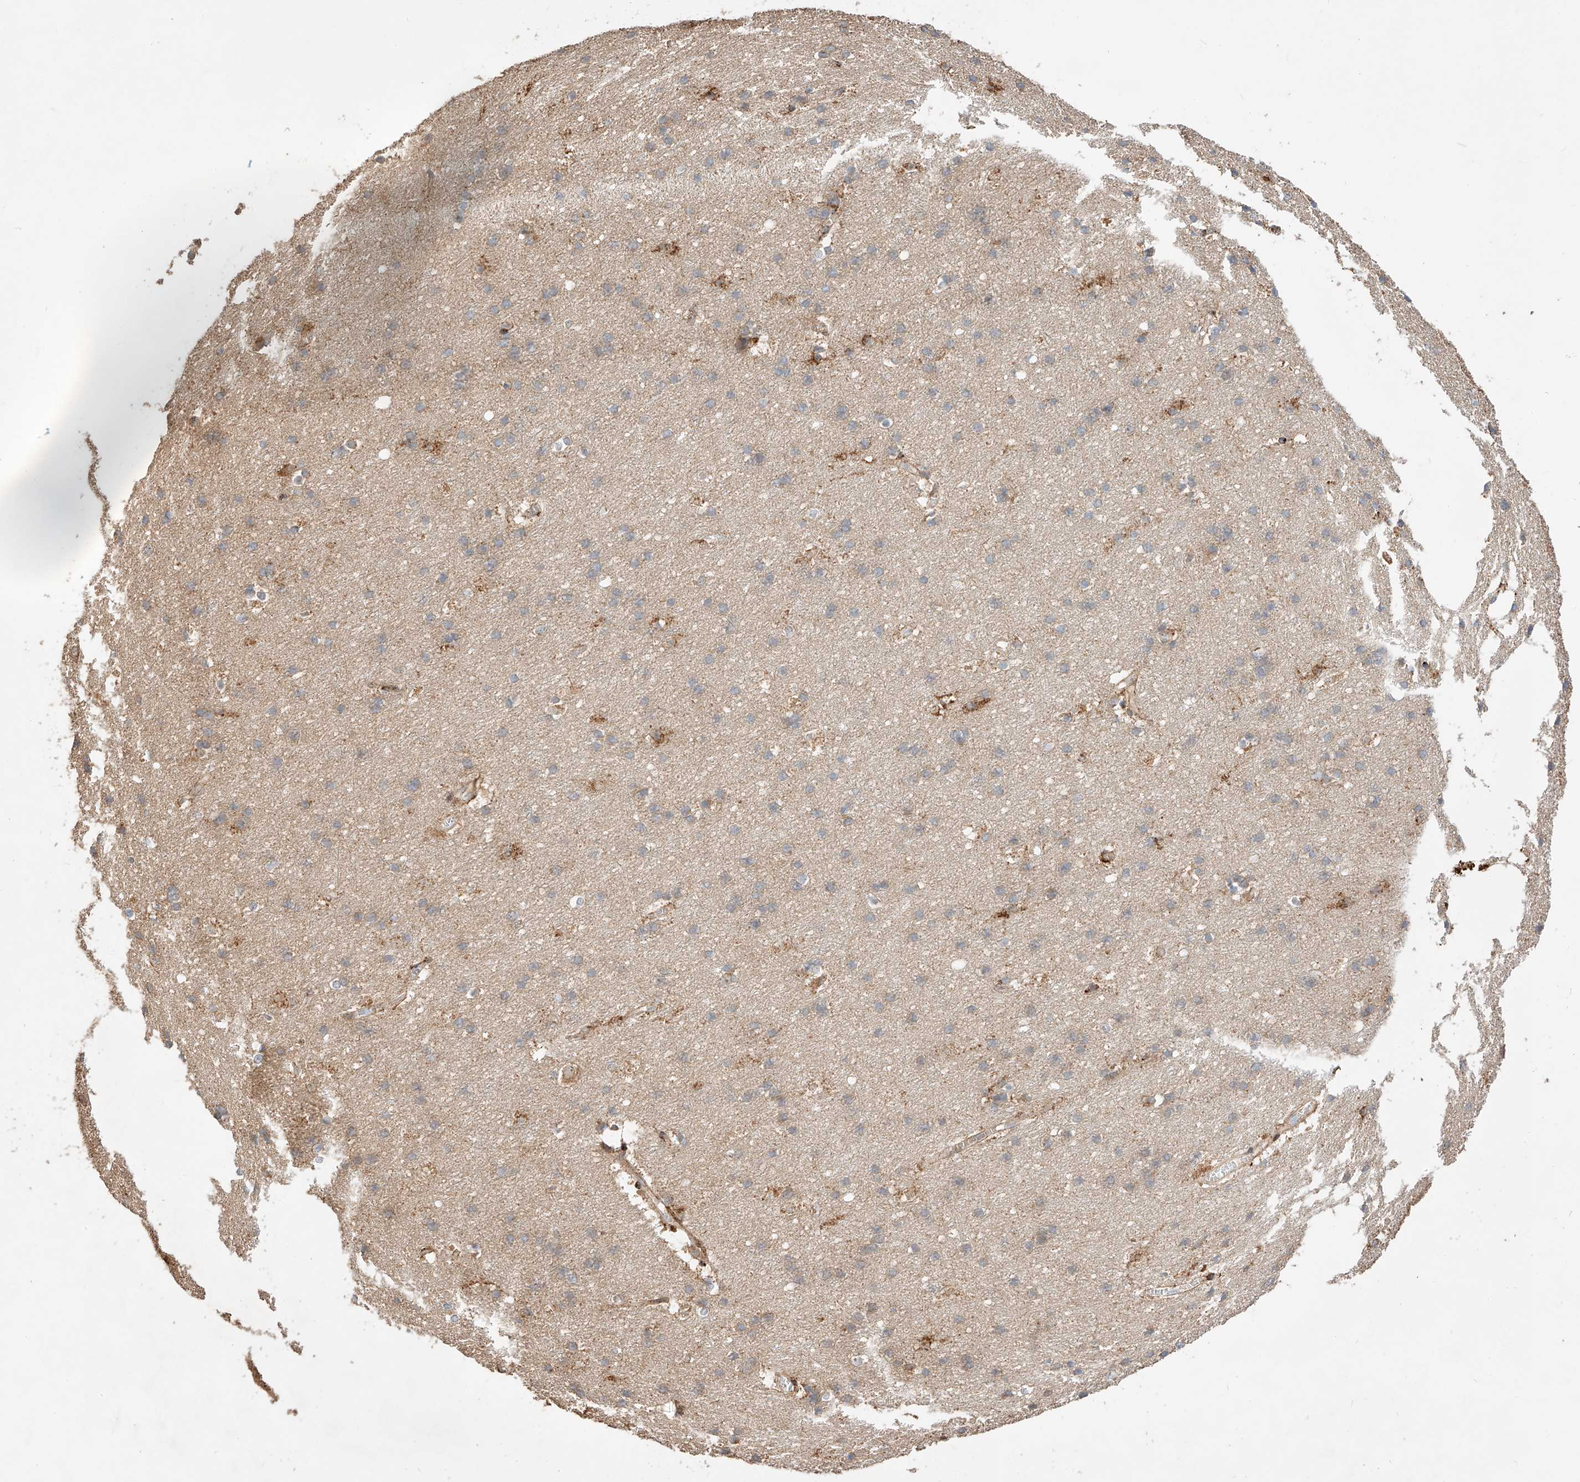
{"staining": {"intensity": "moderate", "quantity": "25%-75%", "location": "cytoplasmic/membranous"}, "tissue": "cerebral cortex", "cell_type": "Endothelial cells", "image_type": "normal", "snomed": [{"axis": "morphology", "description": "Normal tissue, NOS"}, {"axis": "topography", "description": "Cerebral cortex"}], "caption": "About 25%-75% of endothelial cells in normal human cerebral cortex demonstrate moderate cytoplasmic/membranous protein expression as visualized by brown immunohistochemical staining.", "gene": "ZNF84", "patient": {"sex": "male", "age": 54}}